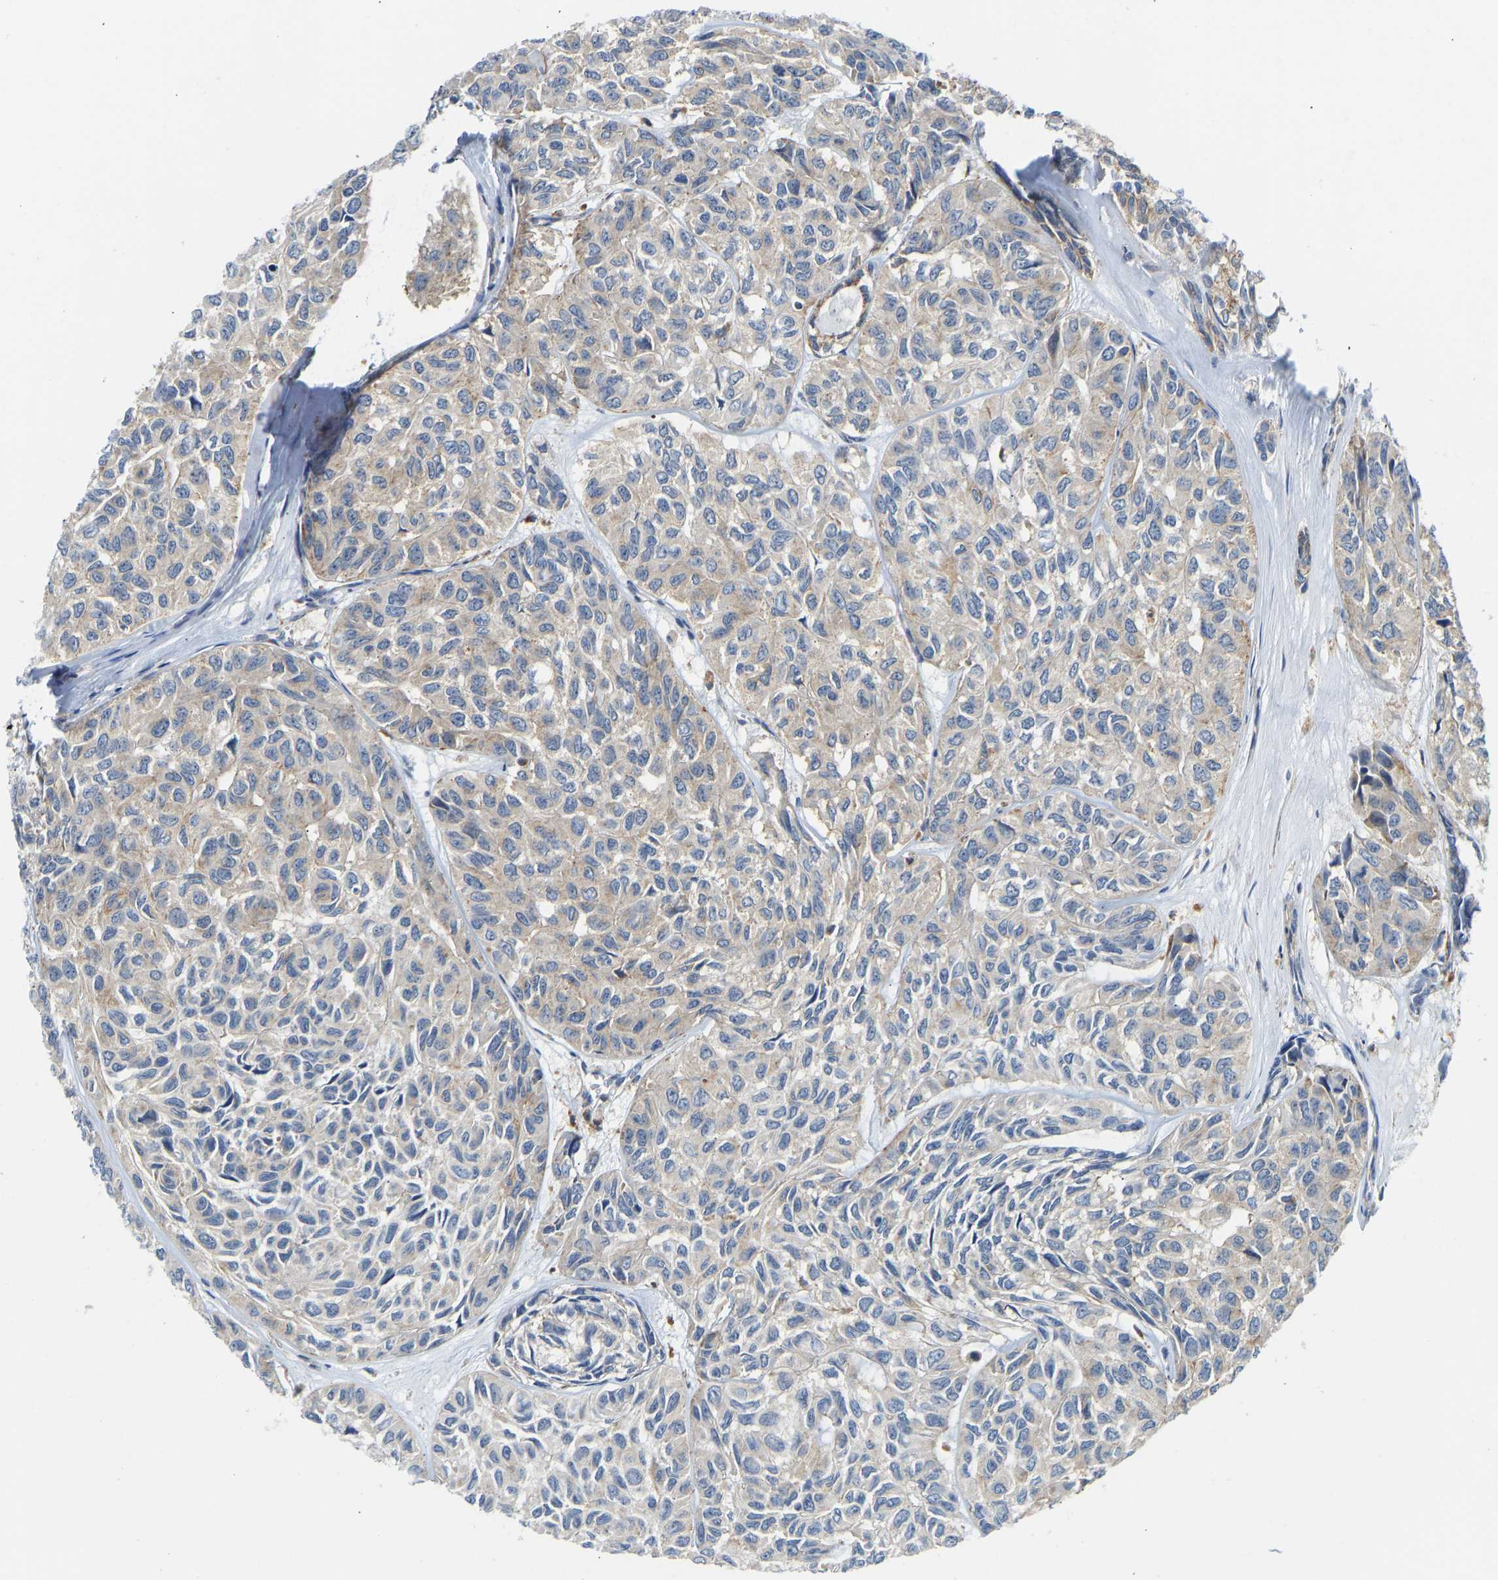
{"staining": {"intensity": "weak", "quantity": "<25%", "location": "cytoplasmic/membranous"}, "tissue": "head and neck cancer", "cell_type": "Tumor cells", "image_type": "cancer", "snomed": [{"axis": "morphology", "description": "Adenocarcinoma, NOS"}, {"axis": "topography", "description": "Salivary gland, NOS"}, {"axis": "topography", "description": "Head-Neck"}], "caption": "This photomicrograph is of head and neck adenocarcinoma stained with immunohistochemistry to label a protein in brown with the nuclei are counter-stained blue. There is no expression in tumor cells.", "gene": "ATP6V1E1", "patient": {"sex": "female", "age": 76}}